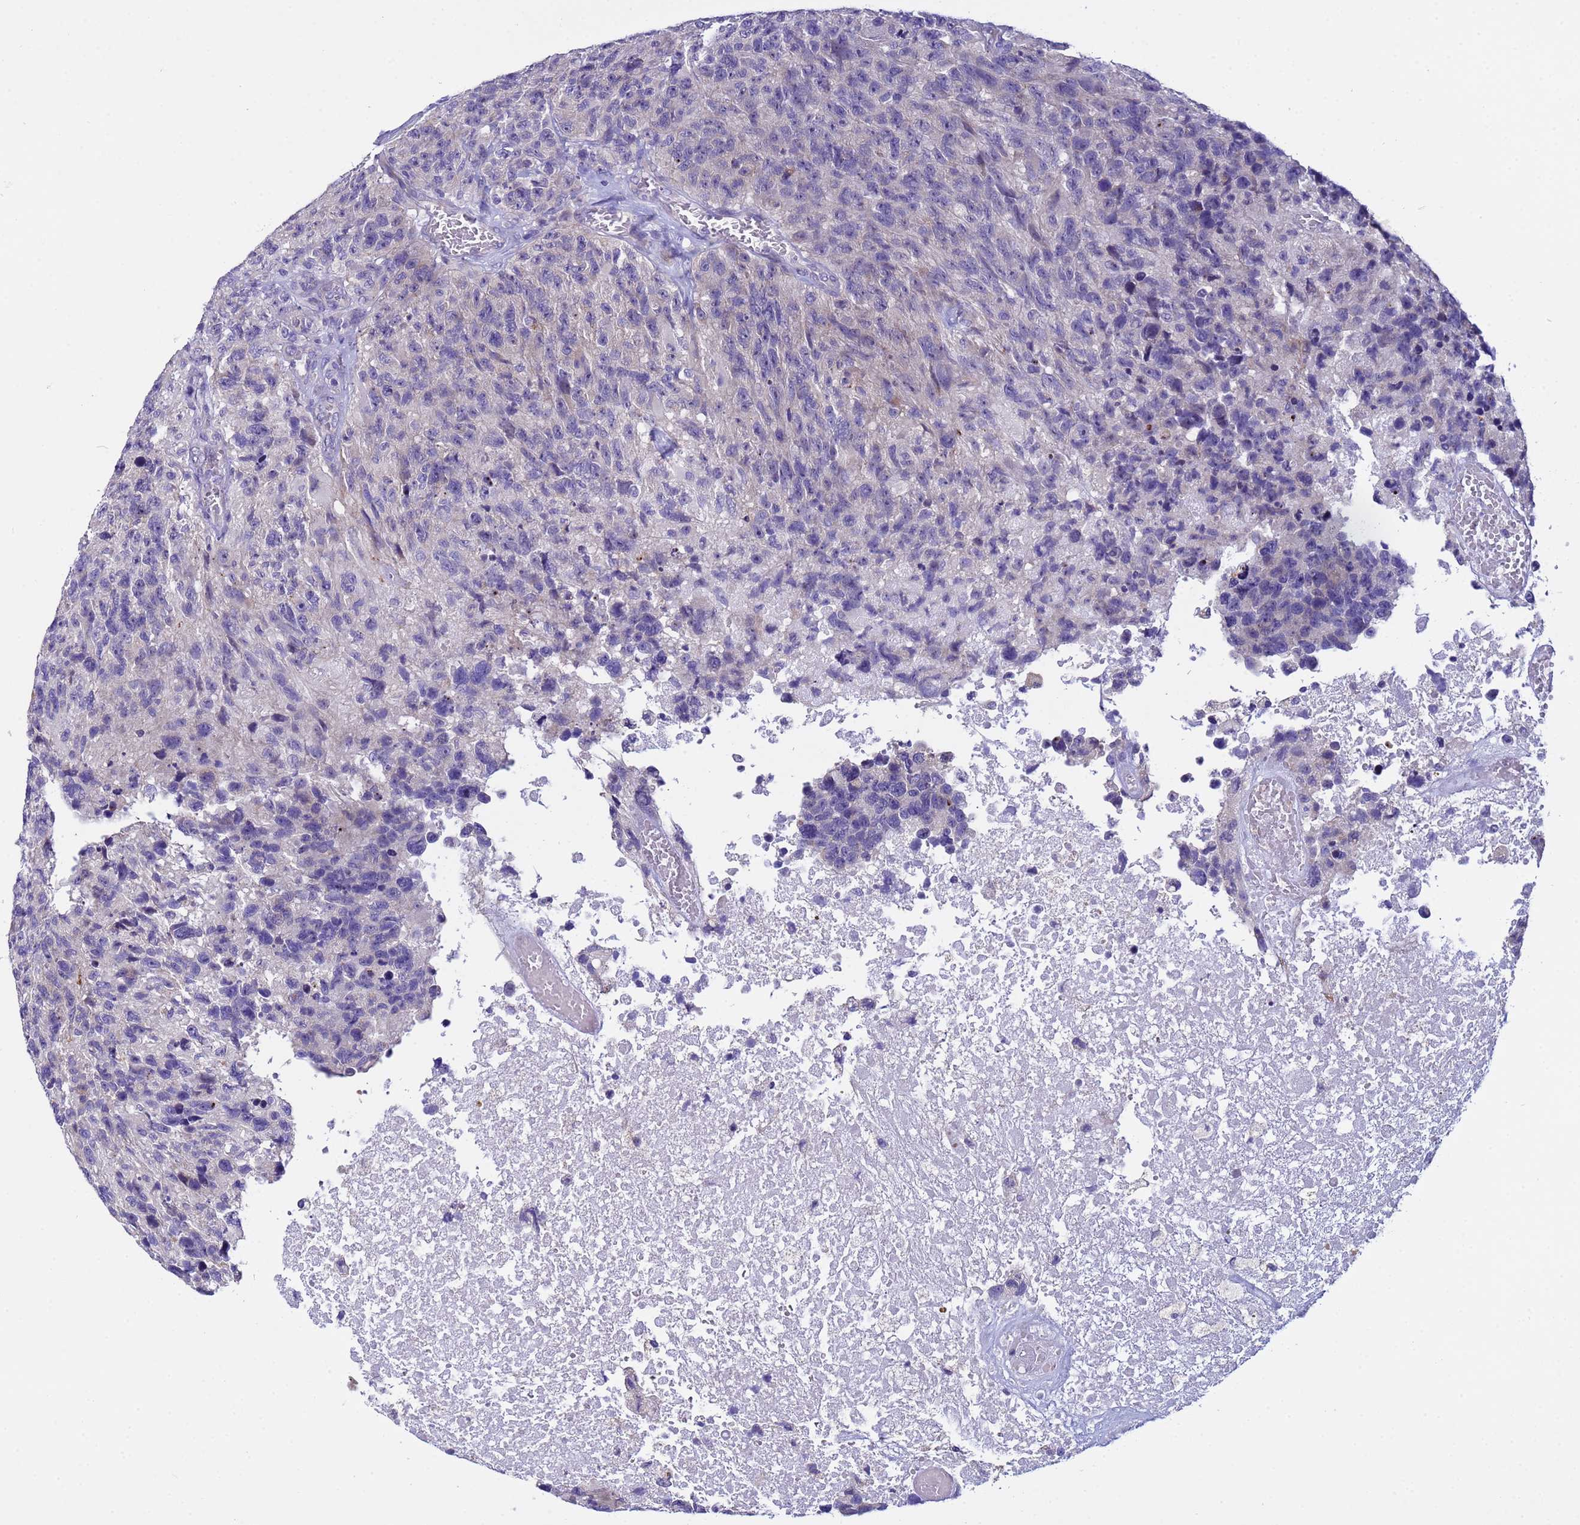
{"staining": {"intensity": "negative", "quantity": "none", "location": "none"}, "tissue": "glioma", "cell_type": "Tumor cells", "image_type": "cancer", "snomed": [{"axis": "morphology", "description": "Glioma, malignant, High grade"}, {"axis": "topography", "description": "Brain"}], "caption": "The immunohistochemistry histopathology image has no significant positivity in tumor cells of glioma tissue.", "gene": "IGSF11", "patient": {"sex": "male", "age": 69}}